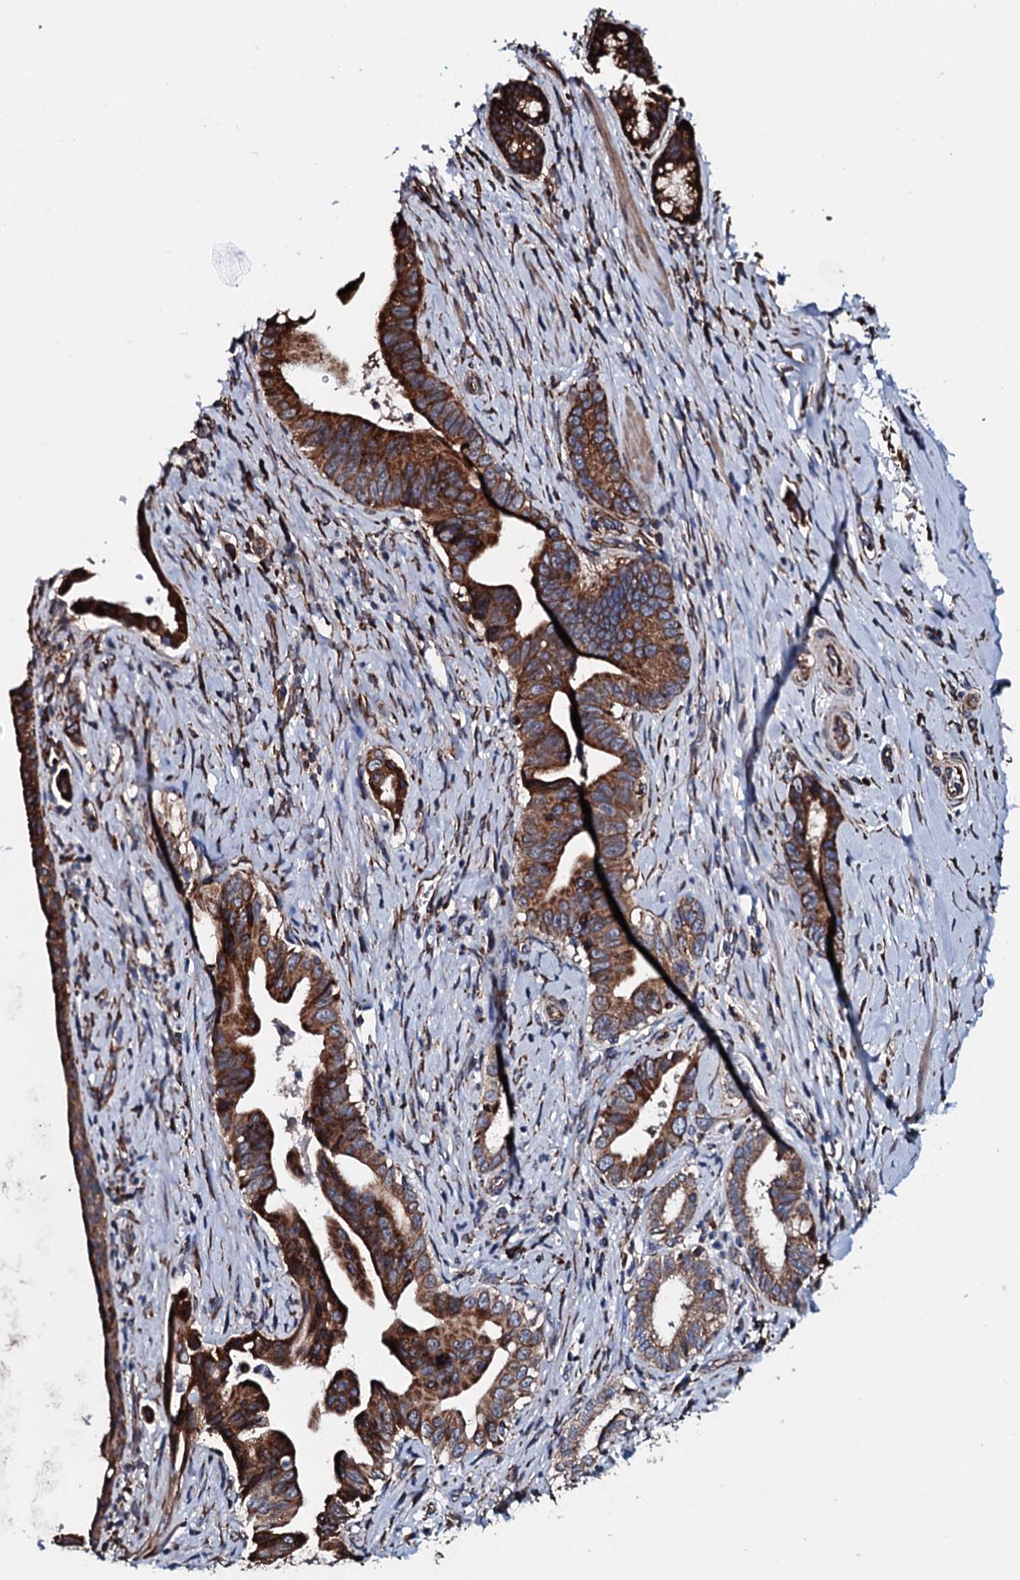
{"staining": {"intensity": "strong", "quantity": ">75%", "location": "cytoplasmic/membranous"}, "tissue": "pancreatic cancer", "cell_type": "Tumor cells", "image_type": "cancer", "snomed": [{"axis": "morphology", "description": "Adenocarcinoma, NOS"}, {"axis": "topography", "description": "Pancreas"}], "caption": "A histopathology image of human pancreatic cancer (adenocarcinoma) stained for a protein shows strong cytoplasmic/membranous brown staining in tumor cells.", "gene": "RAB12", "patient": {"sex": "female", "age": 55}}